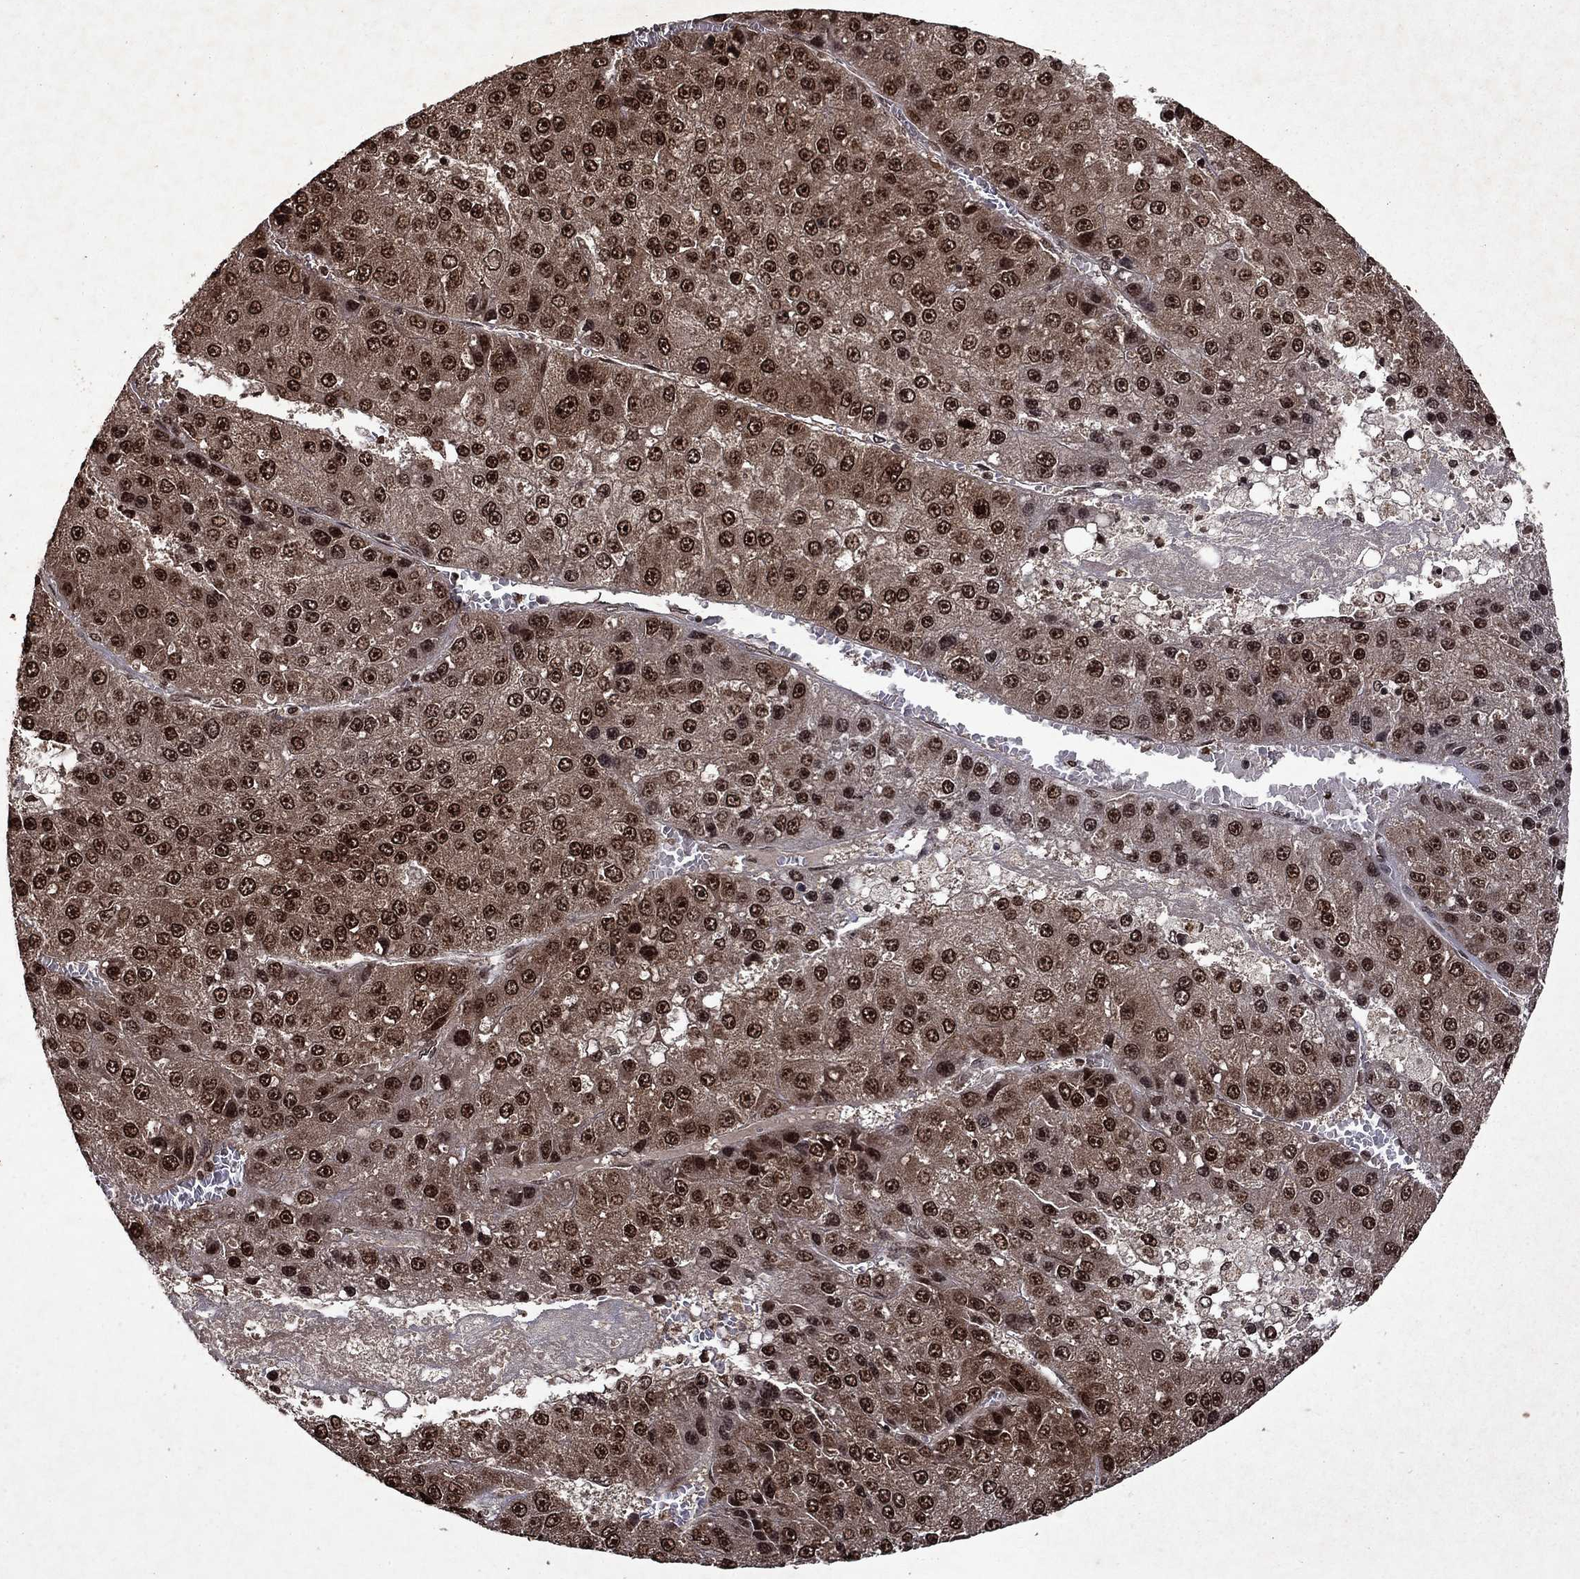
{"staining": {"intensity": "strong", "quantity": "25%-75%", "location": "nuclear"}, "tissue": "liver cancer", "cell_type": "Tumor cells", "image_type": "cancer", "snomed": [{"axis": "morphology", "description": "Carcinoma, Hepatocellular, NOS"}, {"axis": "topography", "description": "Liver"}], "caption": "An image of liver cancer (hepatocellular carcinoma) stained for a protein shows strong nuclear brown staining in tumor cells. The staining was performed using DAB (3,3'-diaminobenzidine) to visualize the protein expression in brown, while the nuclei were stained in blue with hematoxylin (Magnification: 20x).", "gene": "PIN4", "patient": {"sex": "female", "age": 73}}